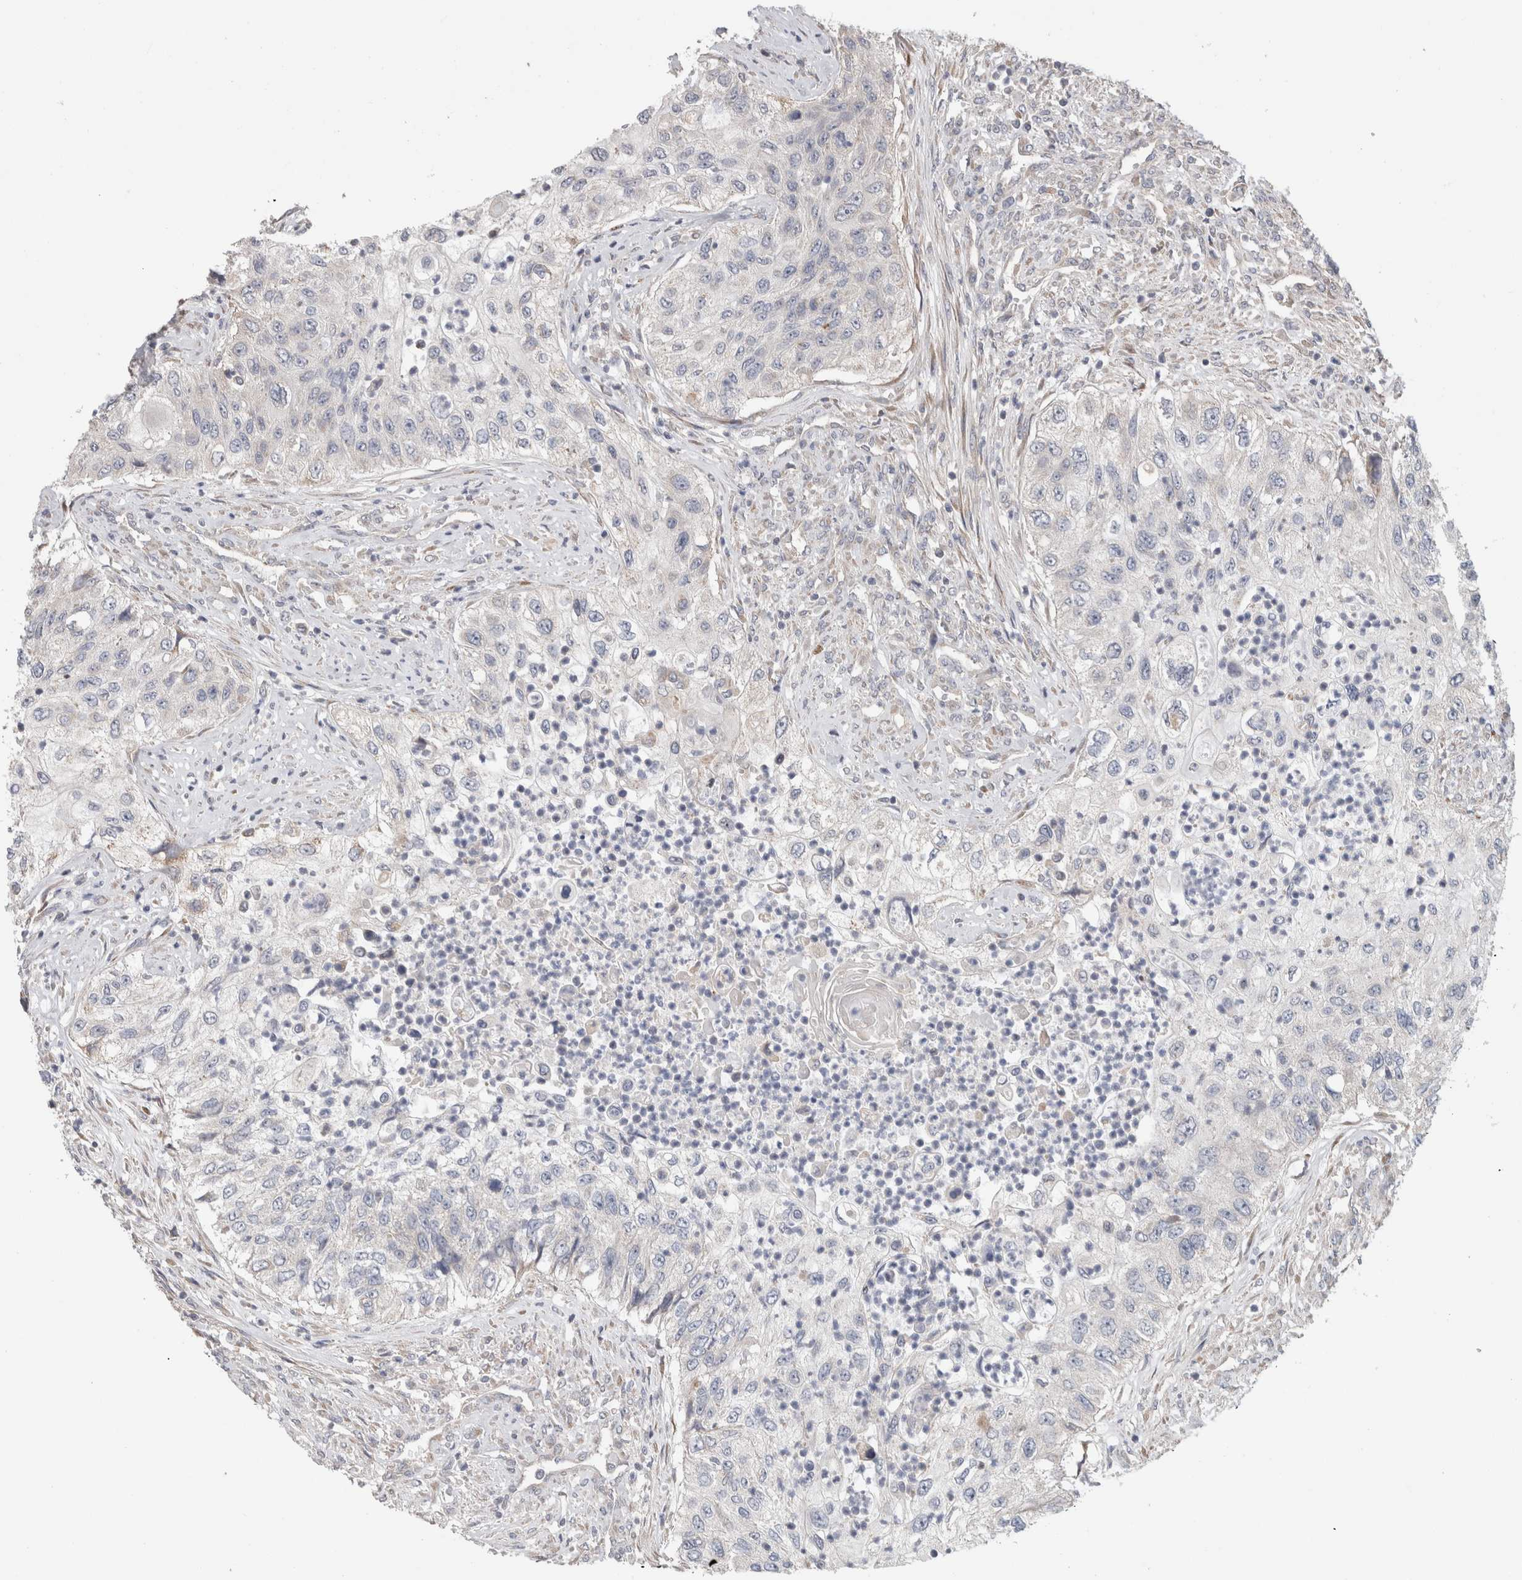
{"staining": {"intensity": "negative", "quantity": "none", "location": "none"}, "tissue": "urothelial cancer", "cell_type": "Tumor cells", "image_type": "cancer", "snomed": [{"axis": "morphology", "description": "Urothelial carcinoma, High grade"}, {"axis": "topography", "description": "Urinary bladder"}], "caption": "Tumor cells show no significant protein staining in urothelial carcinoma (high-grade).", "gene": "TRIM5", "patient": {"sex": "female", "age": 60}}